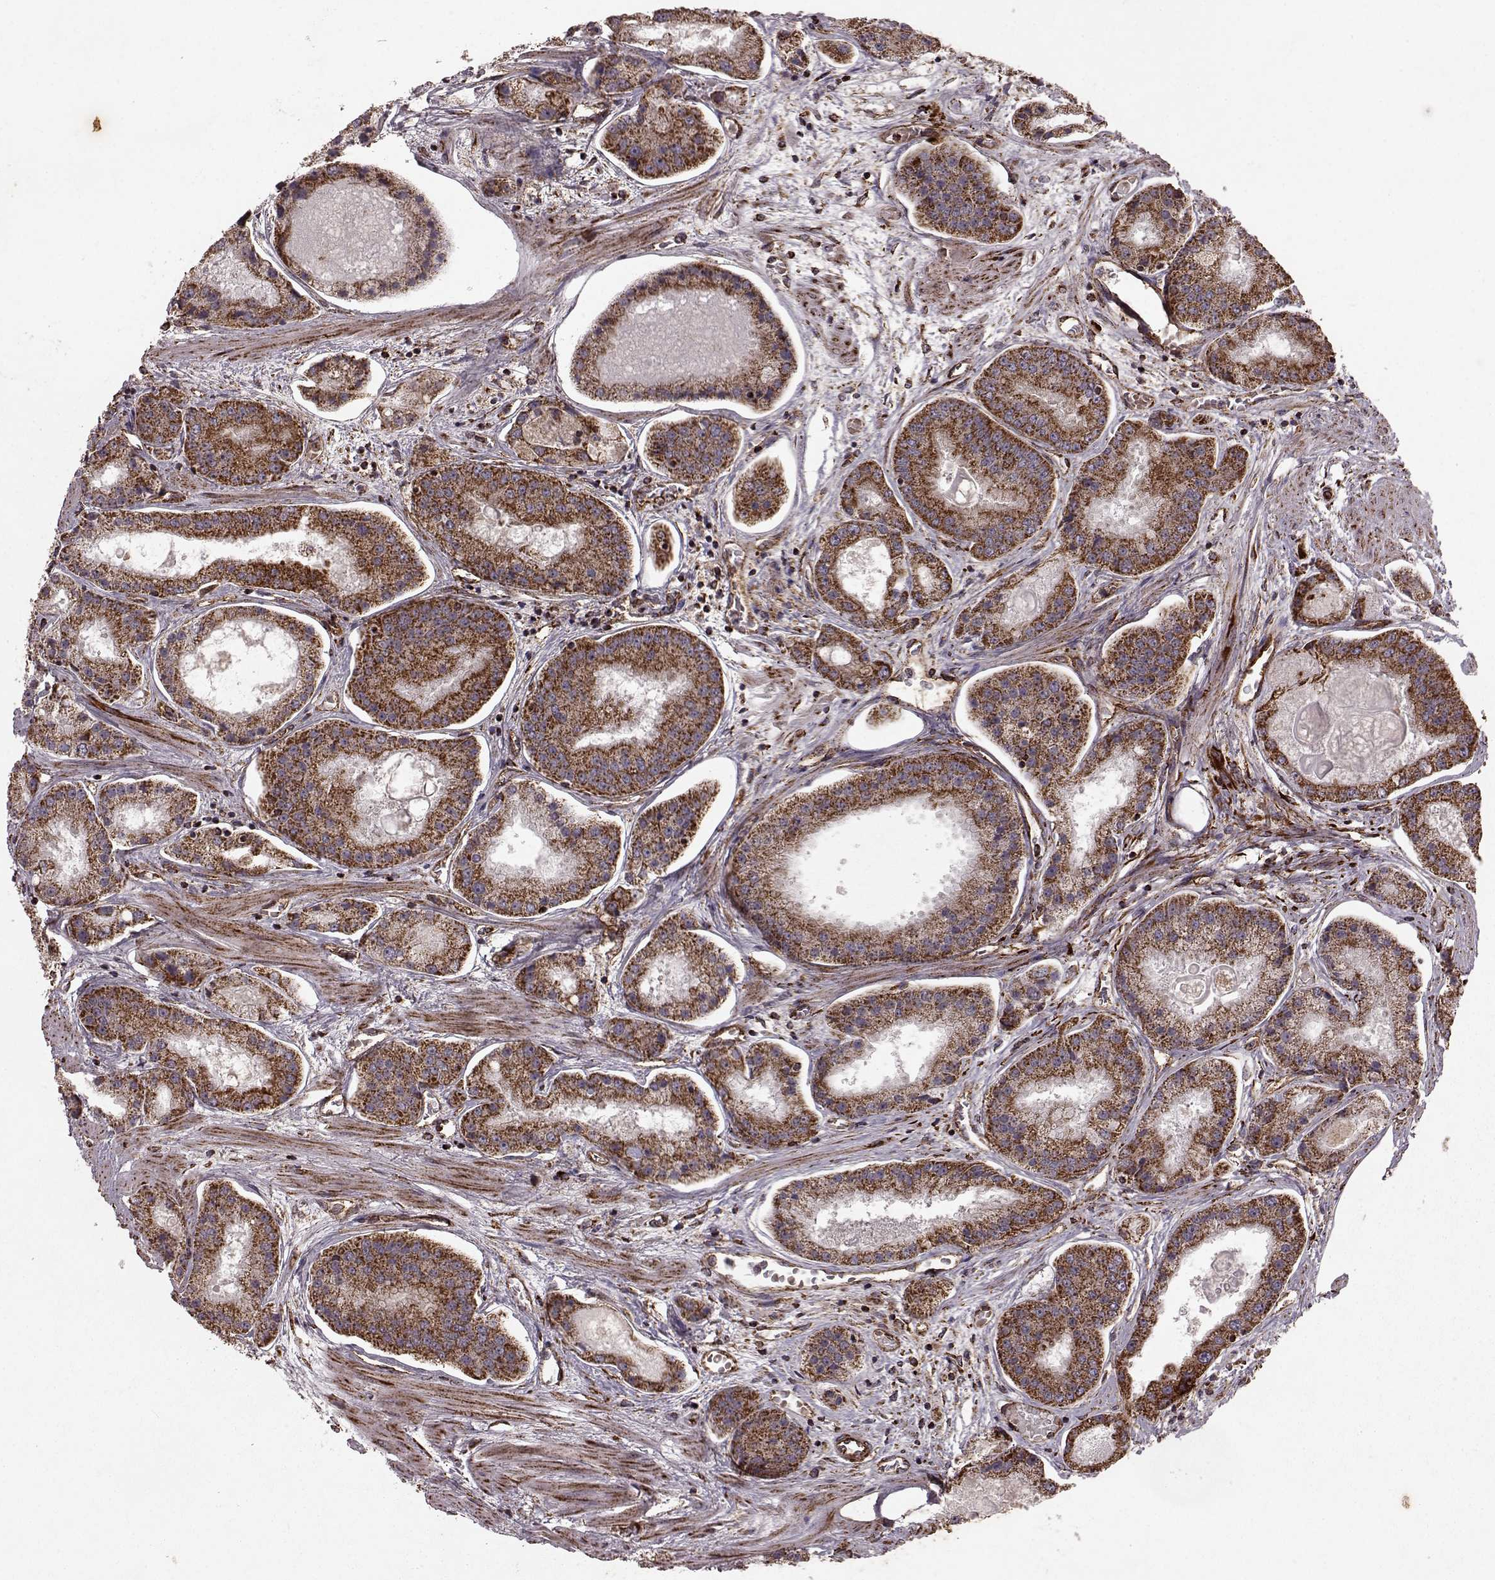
{"staining": {"intensity": "strong", "quantity": ">75%", "location": "cytoplasmic/membranous"}, "tissue": "prostate cancer", "cell_type": "Tumor cells", "image_type": "cancer", "snomed": [{"axis": "morphology", "description": "Adenocarcinoma, High grade"}, {"axis": "topography", "description": "Prostate"}], "caption": "Immunohistochemistry (IHC) histopathology image of neoplastic tissue: human prostate adenocarcinoma (high-grade) stained using IHC demonstrates high levels of strong protein expression localized specifically in the cytoplasmic/membranous of tumor cells, appearing as a cytoplasmic/membranous brown color.", "gene": "FXN", "patient": {"sex": "male", "age": 67}}